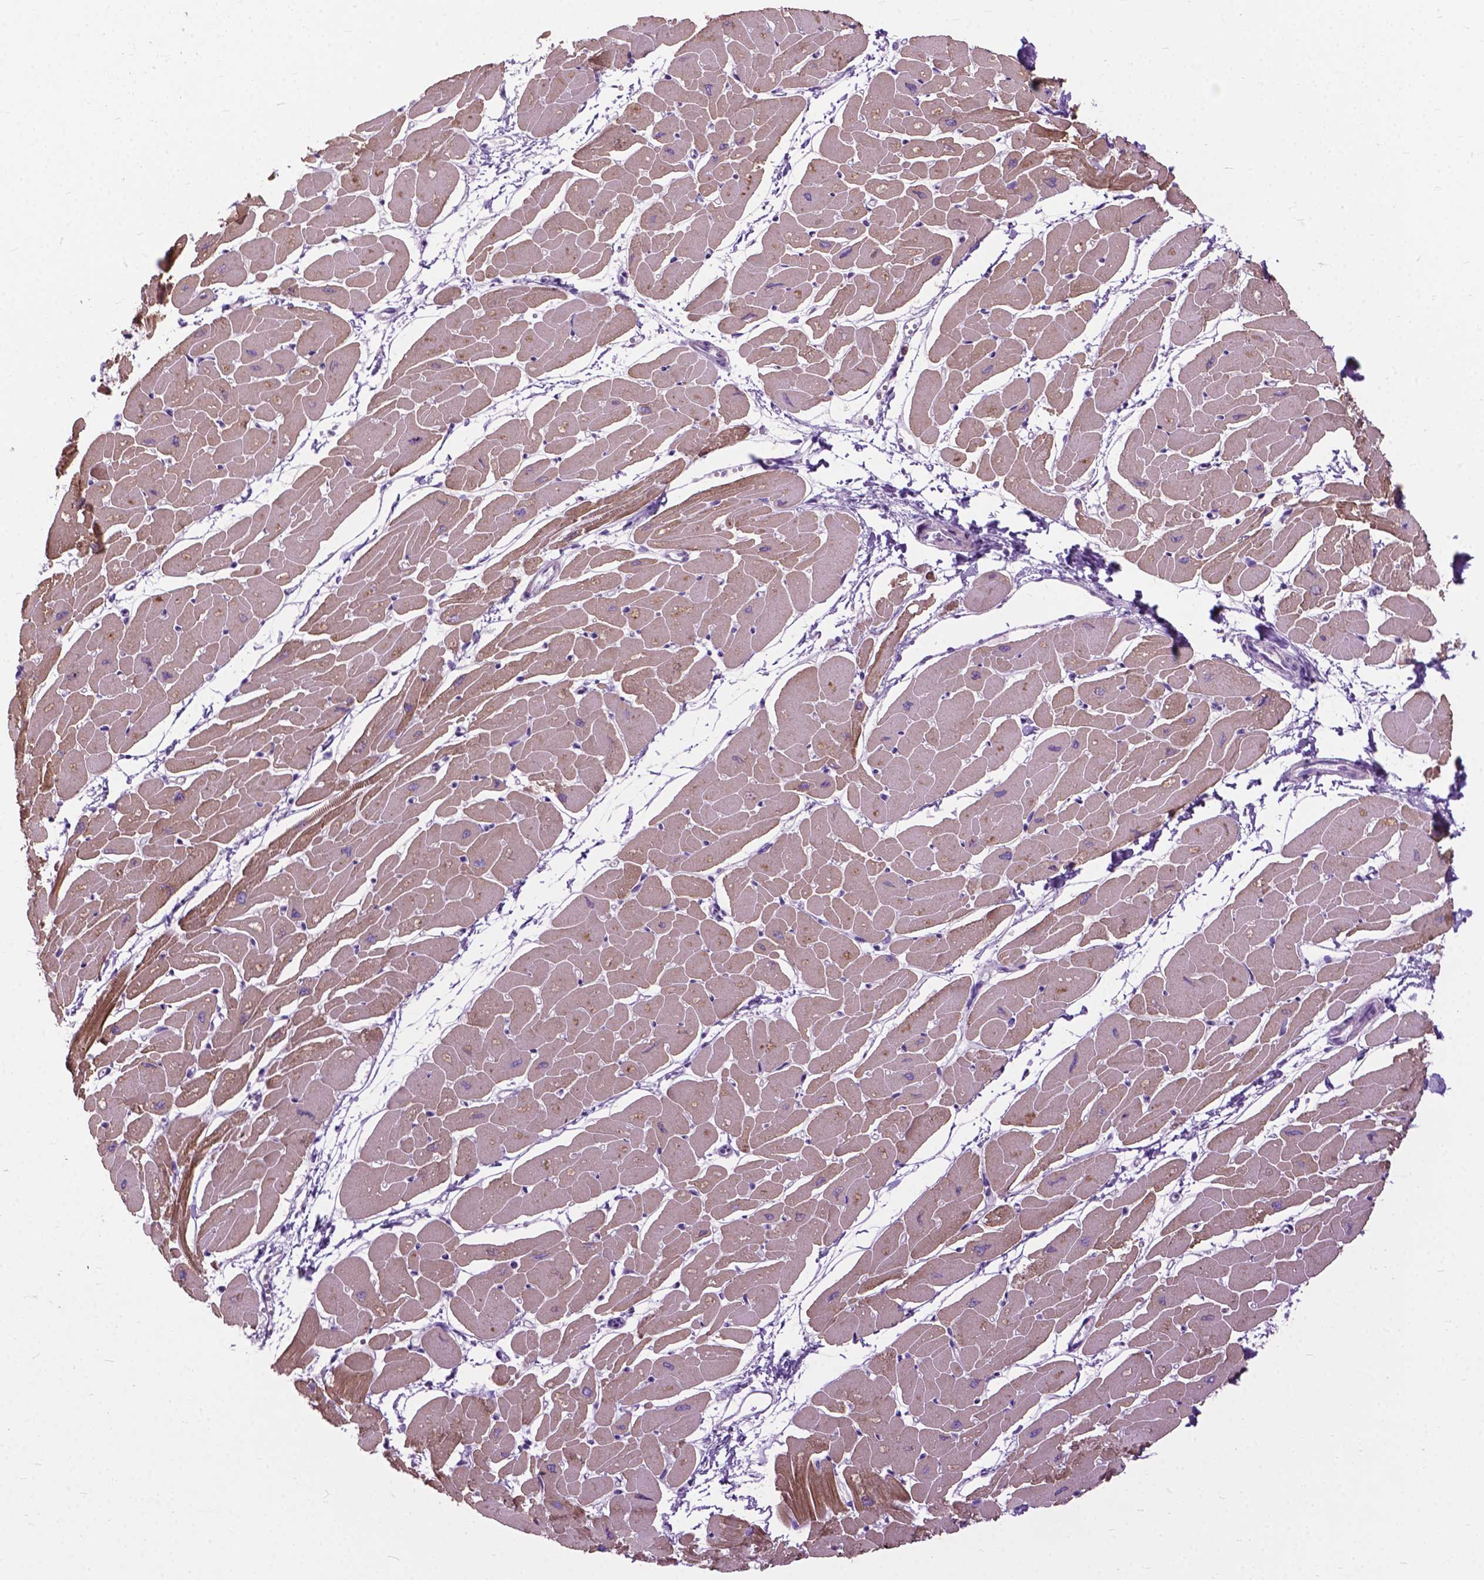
{"staining": {"intensity": "moderate", "quantity": "25%-75%", "location": "cytoplasmic/membranous"}, "tissue": "heart muscle", "cell_type": "Cardiomyocytes", "image_type": "normal", "snomed": [{"axis": "morphology", "description": "Normal tissue, NOS"}, {"axis": "topography", "description": "Heart"}], "caption": "A medium amount of moderate cytoplasmic/membranous positivity is identified in approximately 25%-75% of cardiomyocytes in benign heart muscle.", "gene": "PRR35", "patient": {"sex": "male", "age": 57}}